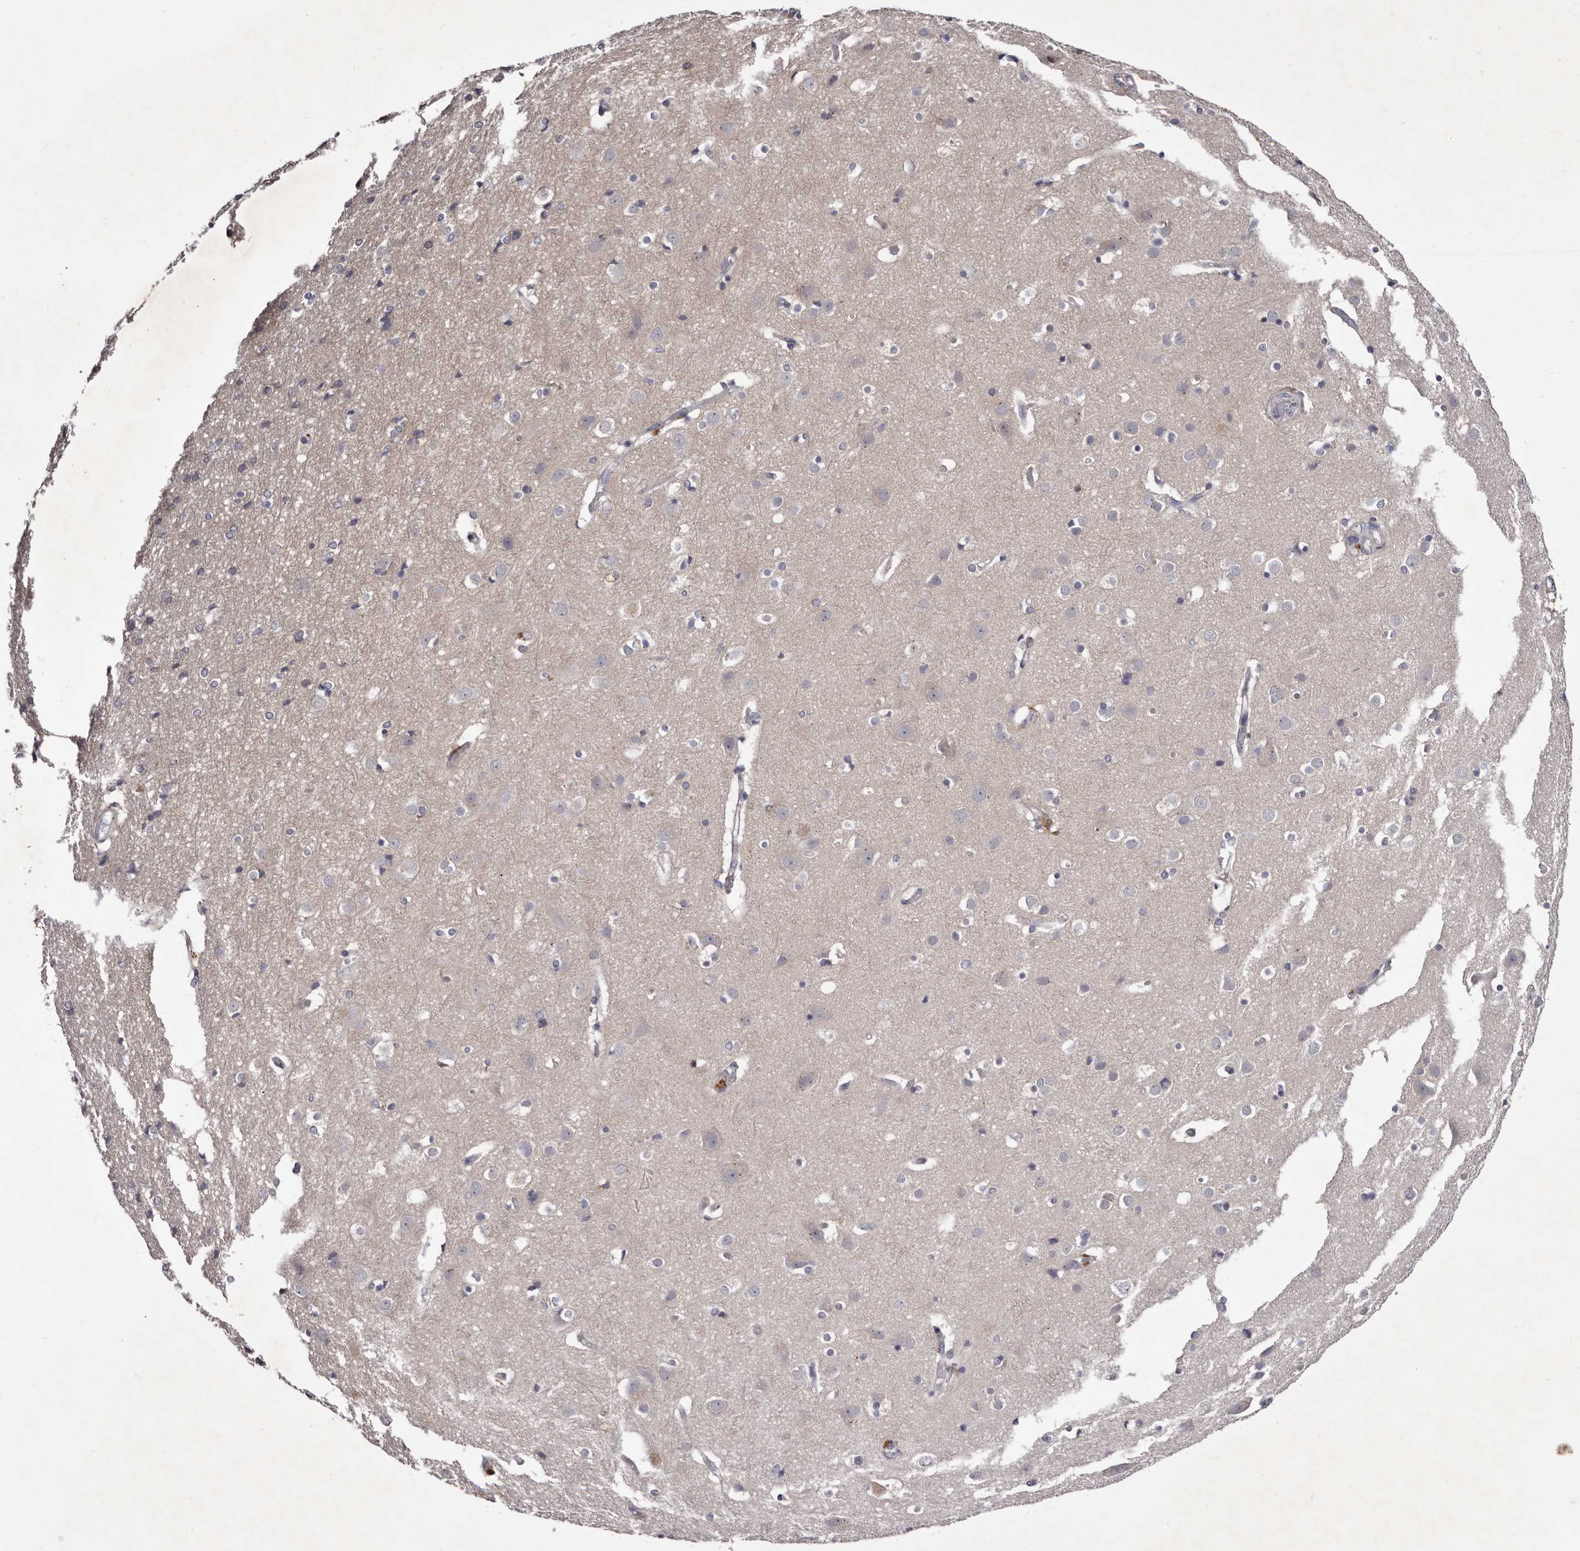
{"staining": {"intensity": "negative", "quantity": "none", "location": "none"}, "tissue": "cerebral cortex", "cell_type": "Endothelial cells", "image_type": "normal", "snomed": [{"axis": "morphology", "description": "Normal tissue, NOS"}, {"axis": "topography", "description": "Cerebral cortex"}], "caption": "The image reveals no significant expression in endothelial cells of cerebral cortex.", "gene": "PEG10", "patient": {"sex": "male", "age": 54}}